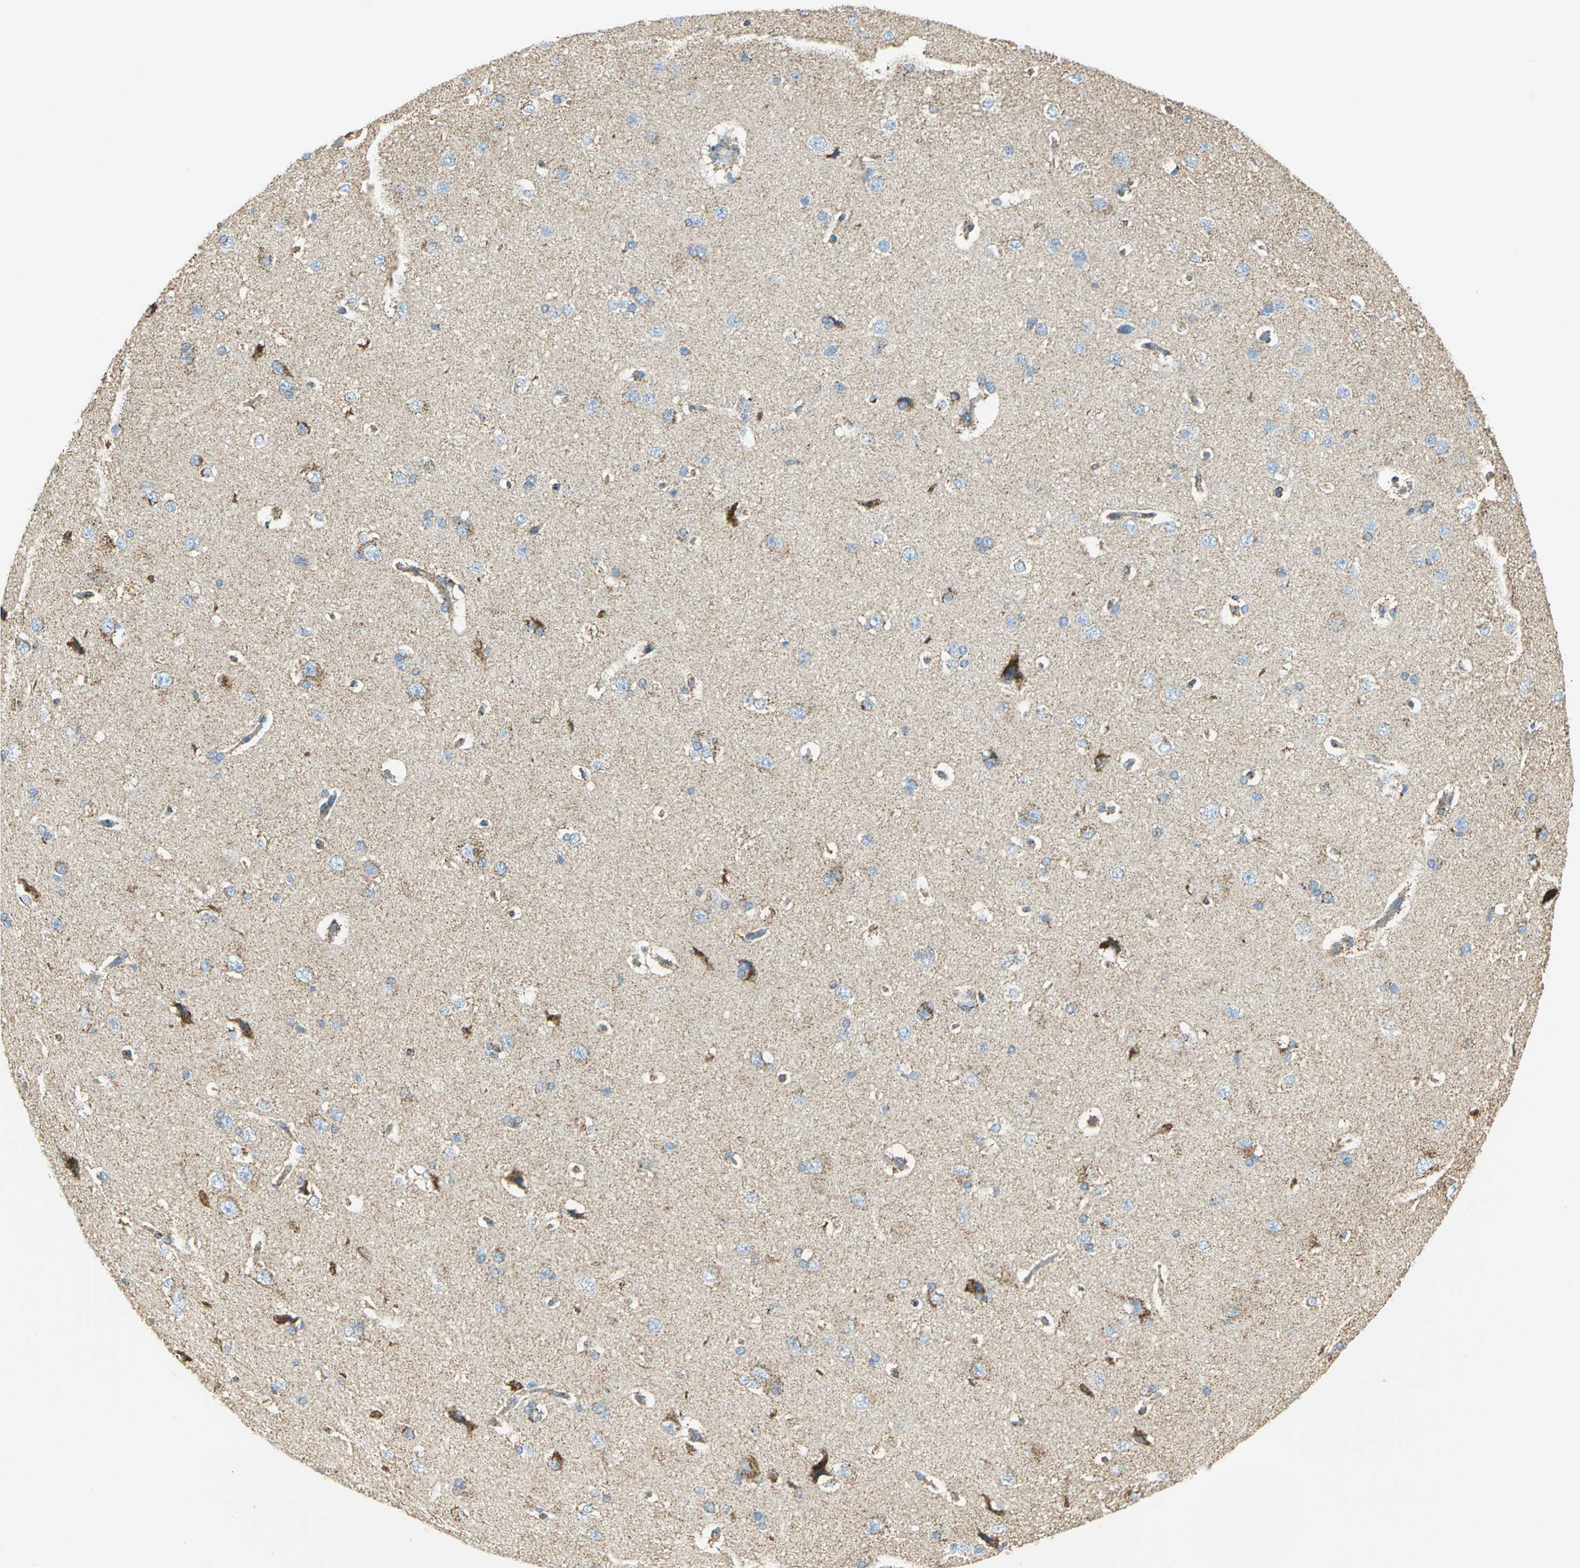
{"staining": {"intensity": "weak", "quantity": ">75%", "location": "cytoplasmic/membranous"}, "tissue": "cerebral cortex", "cell_type": "Endothelial cells", "image_type": "normal", "snomed": [{"axis": "morphology", "description": "Normal tissue, NOS"}, {"axis": "topography", "description": "Cerebral cortex"}], "caption": "This image exhibits IHC staining of benign human cerebral cortex, with low weak cytoplasmic/membranous staining in about >75% of endothelial cells.", "gene": "NTRK1", "patient": {"sex": "female", "age": 45}}